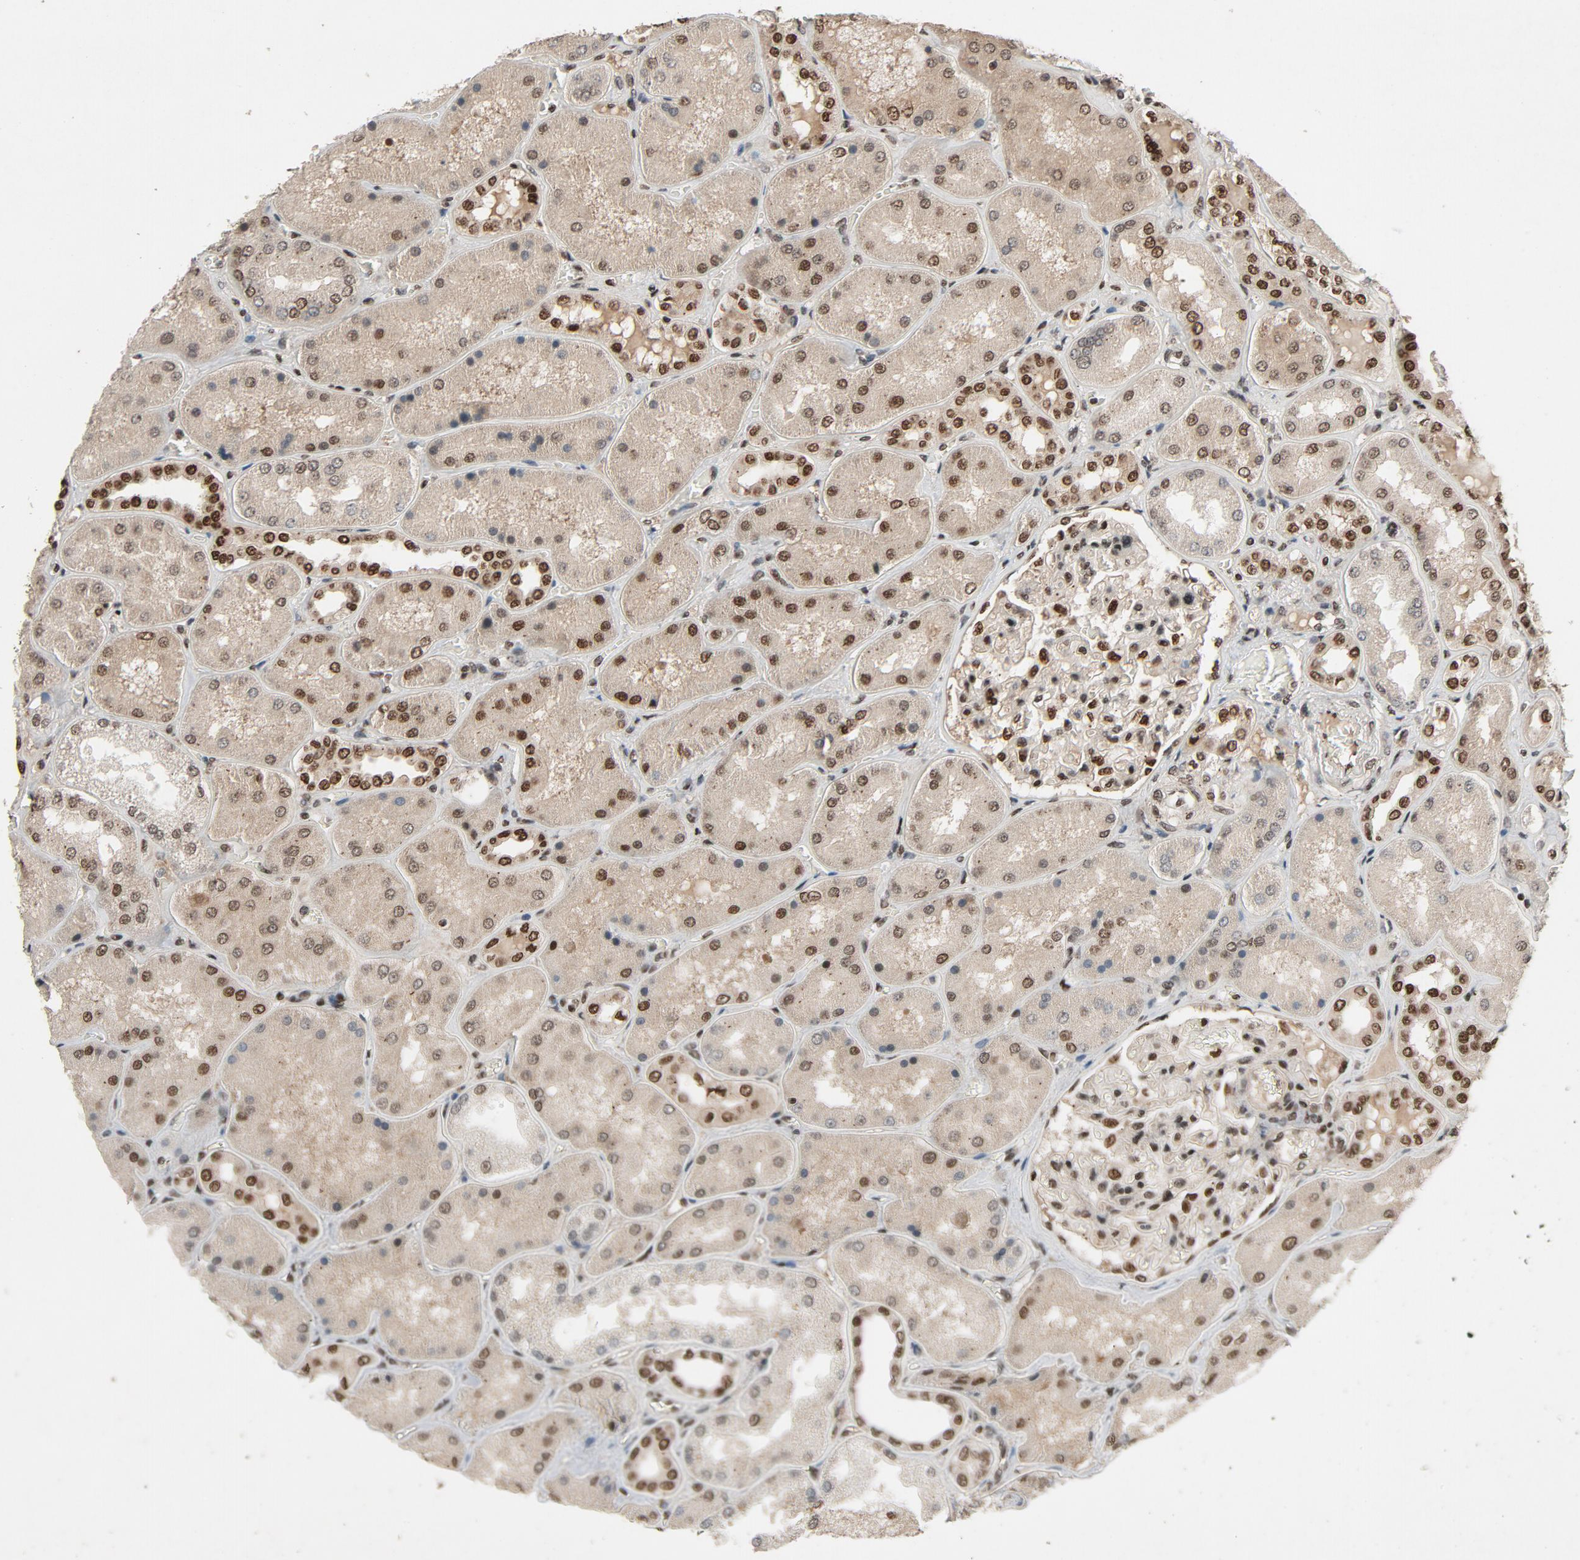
{"staining": {"intensity": "strong", "quantity": "25%-75%", "location": "nuclear"}, "tissue": "kidney", "cell_type": "Cells in glomeruli", "image_type": "normal", "snomed": [{"axis": "morphology", "description": "Normal tissue, NOS"}, {"axis": "topography", "description": "Kidney"}], "caption": "Approximately 25%-75% of cells in glomeruli in unremarkable kidney exhibit strong nuclear protein positivity as visualized by brown immunohistochemical staining.", "gene": "SMARCD1", "patient": {"sex": "female", "age": 56}}